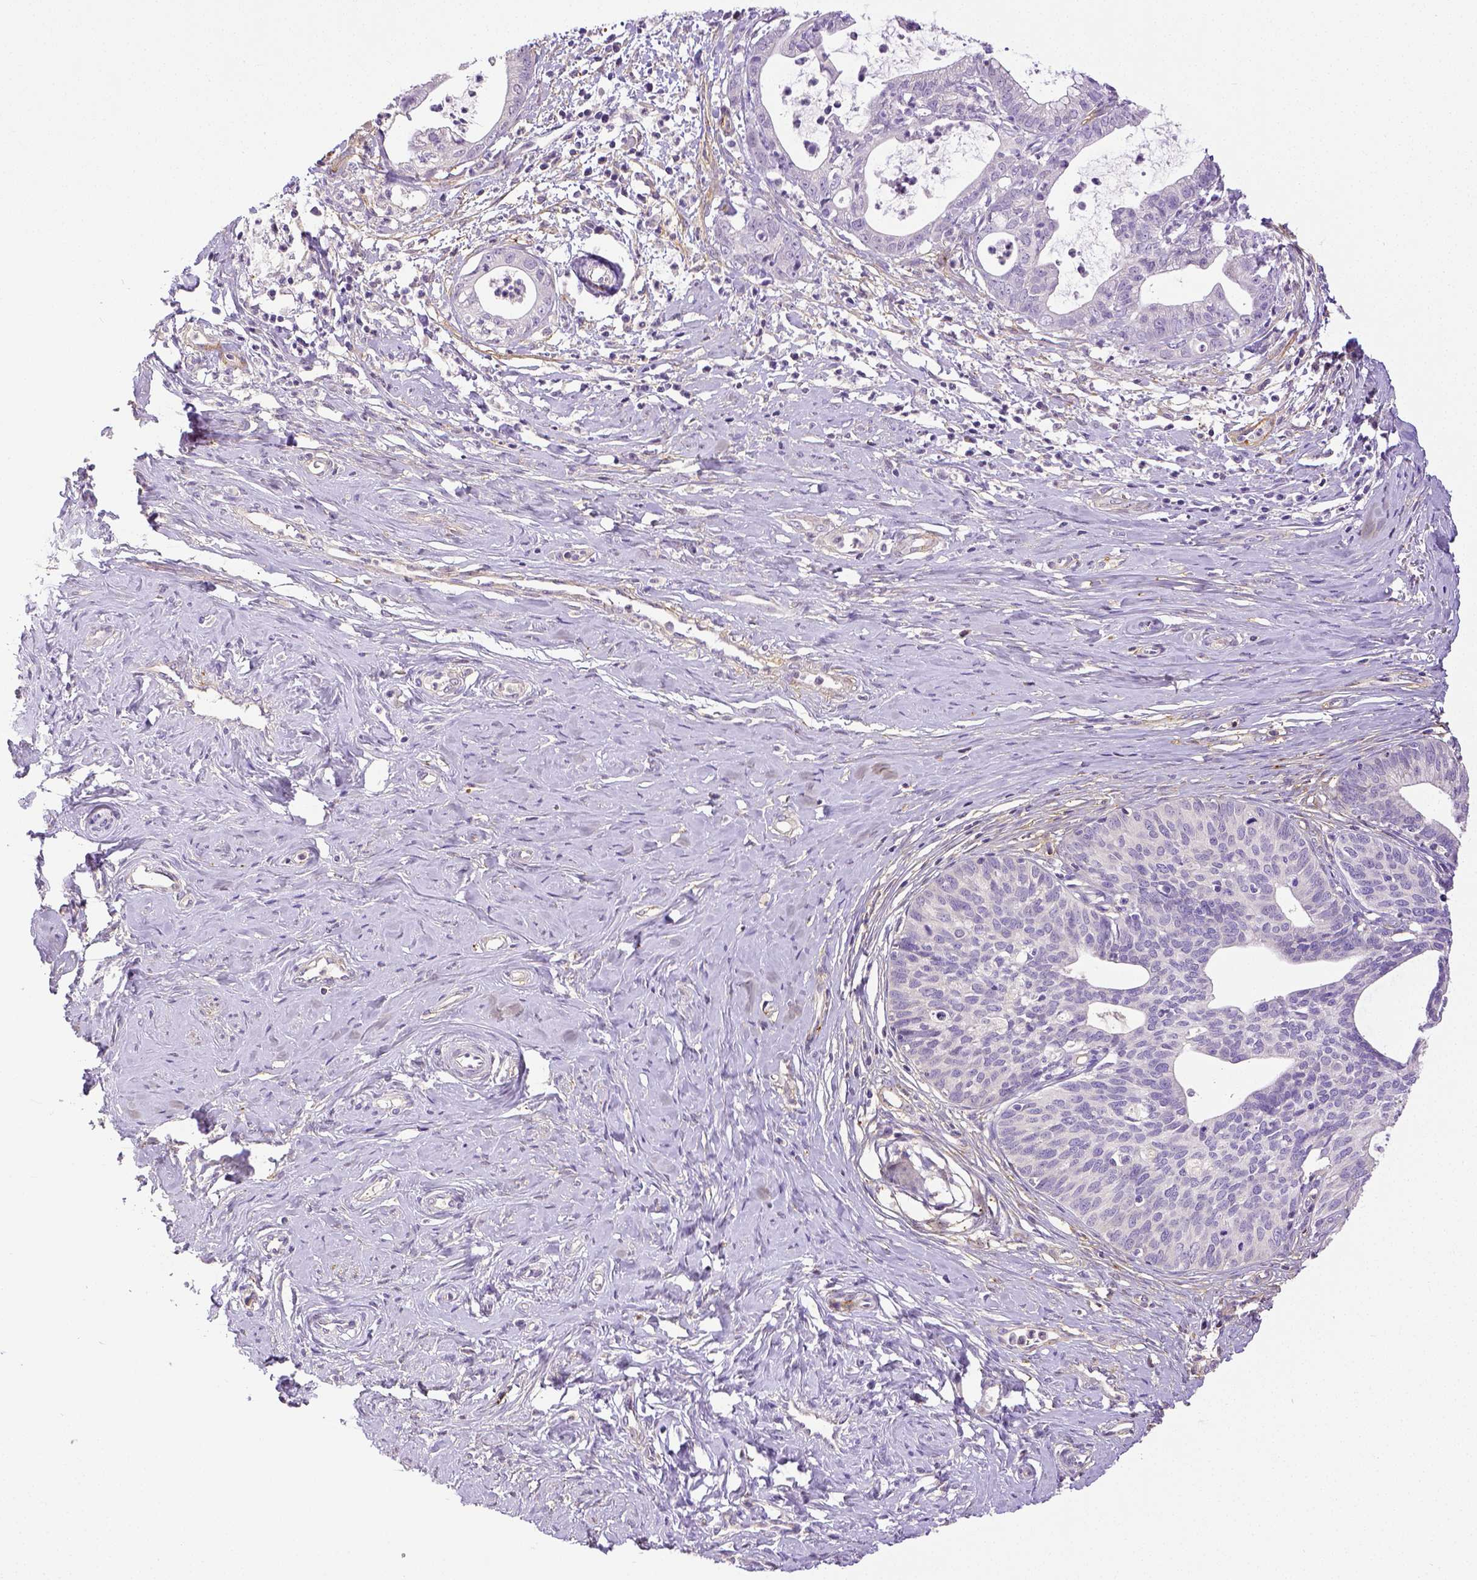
{"staining": {"intensity": "negative", "quantity": "none", "location": "none"}, "tissue": "cervical cancer", "cell_type": "Tumor cells", "image_type": "cancer", "snomed": [{"axis": "morphology", "description": "Normal tissue, NOS"}, {"axis": "morphology", "description": "Adenocarcinoma, NOS"}, {"axis": "topography", "description": "Cervix"}], "caption": "High magnification brightfield microscopy of adenocarcinoma (cervical) stained with DAB (3,3'-diaminobenzidine) (brown) and counterstained with hematoxylin (blue): tumor cells show no significant positivity. (DAB immunohistochemistry (IHC) with hematoxylin counter stain).", "gene": "THY1", "patient": {"sex": "female", "age": 38}}